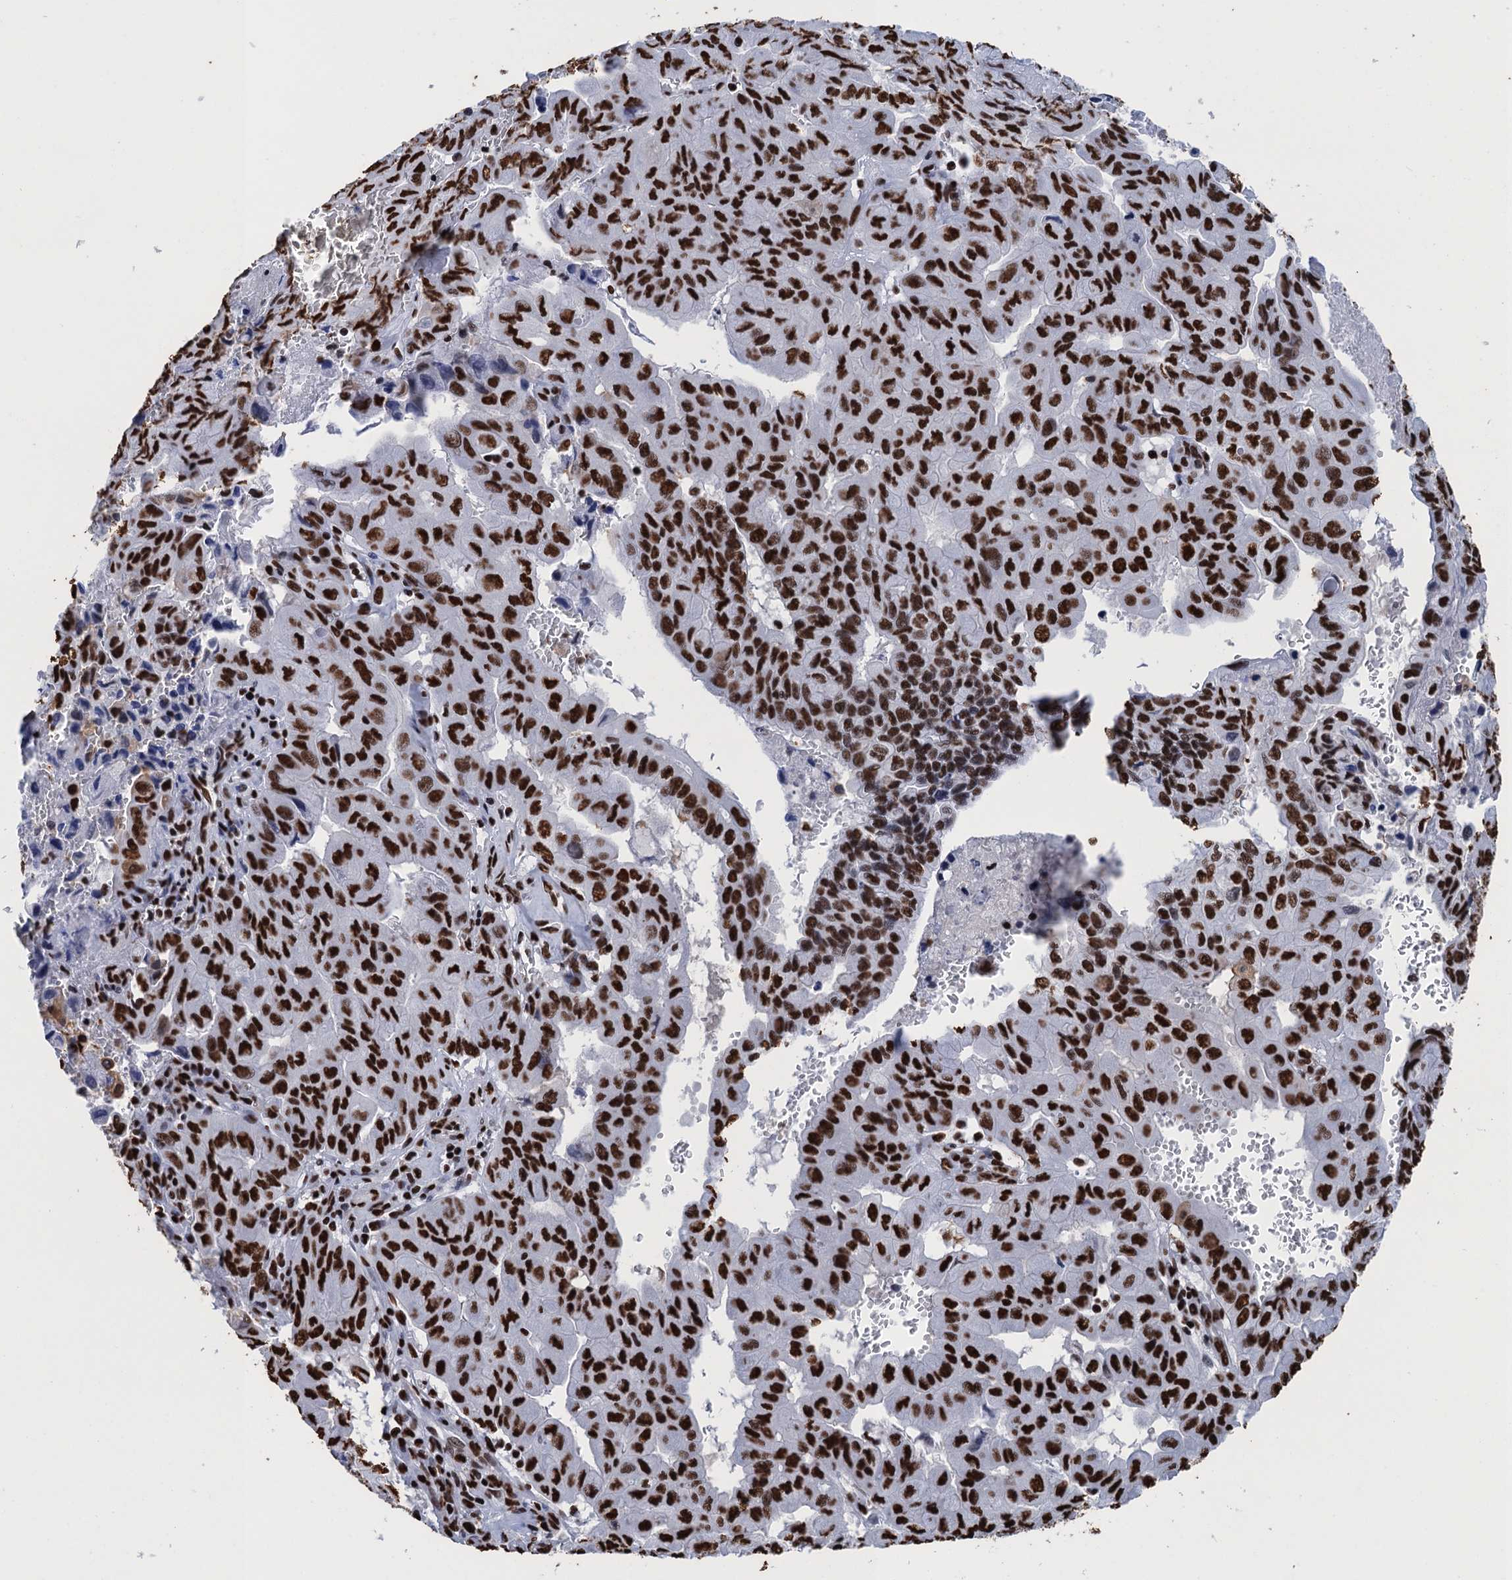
{"staining": {"intensity": "strong", "quantity": ">75%", "location": "nuclear"}, "tissue": "pancreatic cancer", "cell_type": "Tumor cells", "image_type": "cancer", "snomed": [{"axis": "morphology", "description": "Adenocarcinoma, NOS"}, {"axis": "topography", "description": "Pancreas"}], "caption": "Immunohistochemistry (IHC) of human pancreatic adenocarcinoma demonstrates high levels of strong nuclear positivity in about >75% of tumor cells.", "gene": "UBA2", "patient": {"sex": "male", "age": 51}}